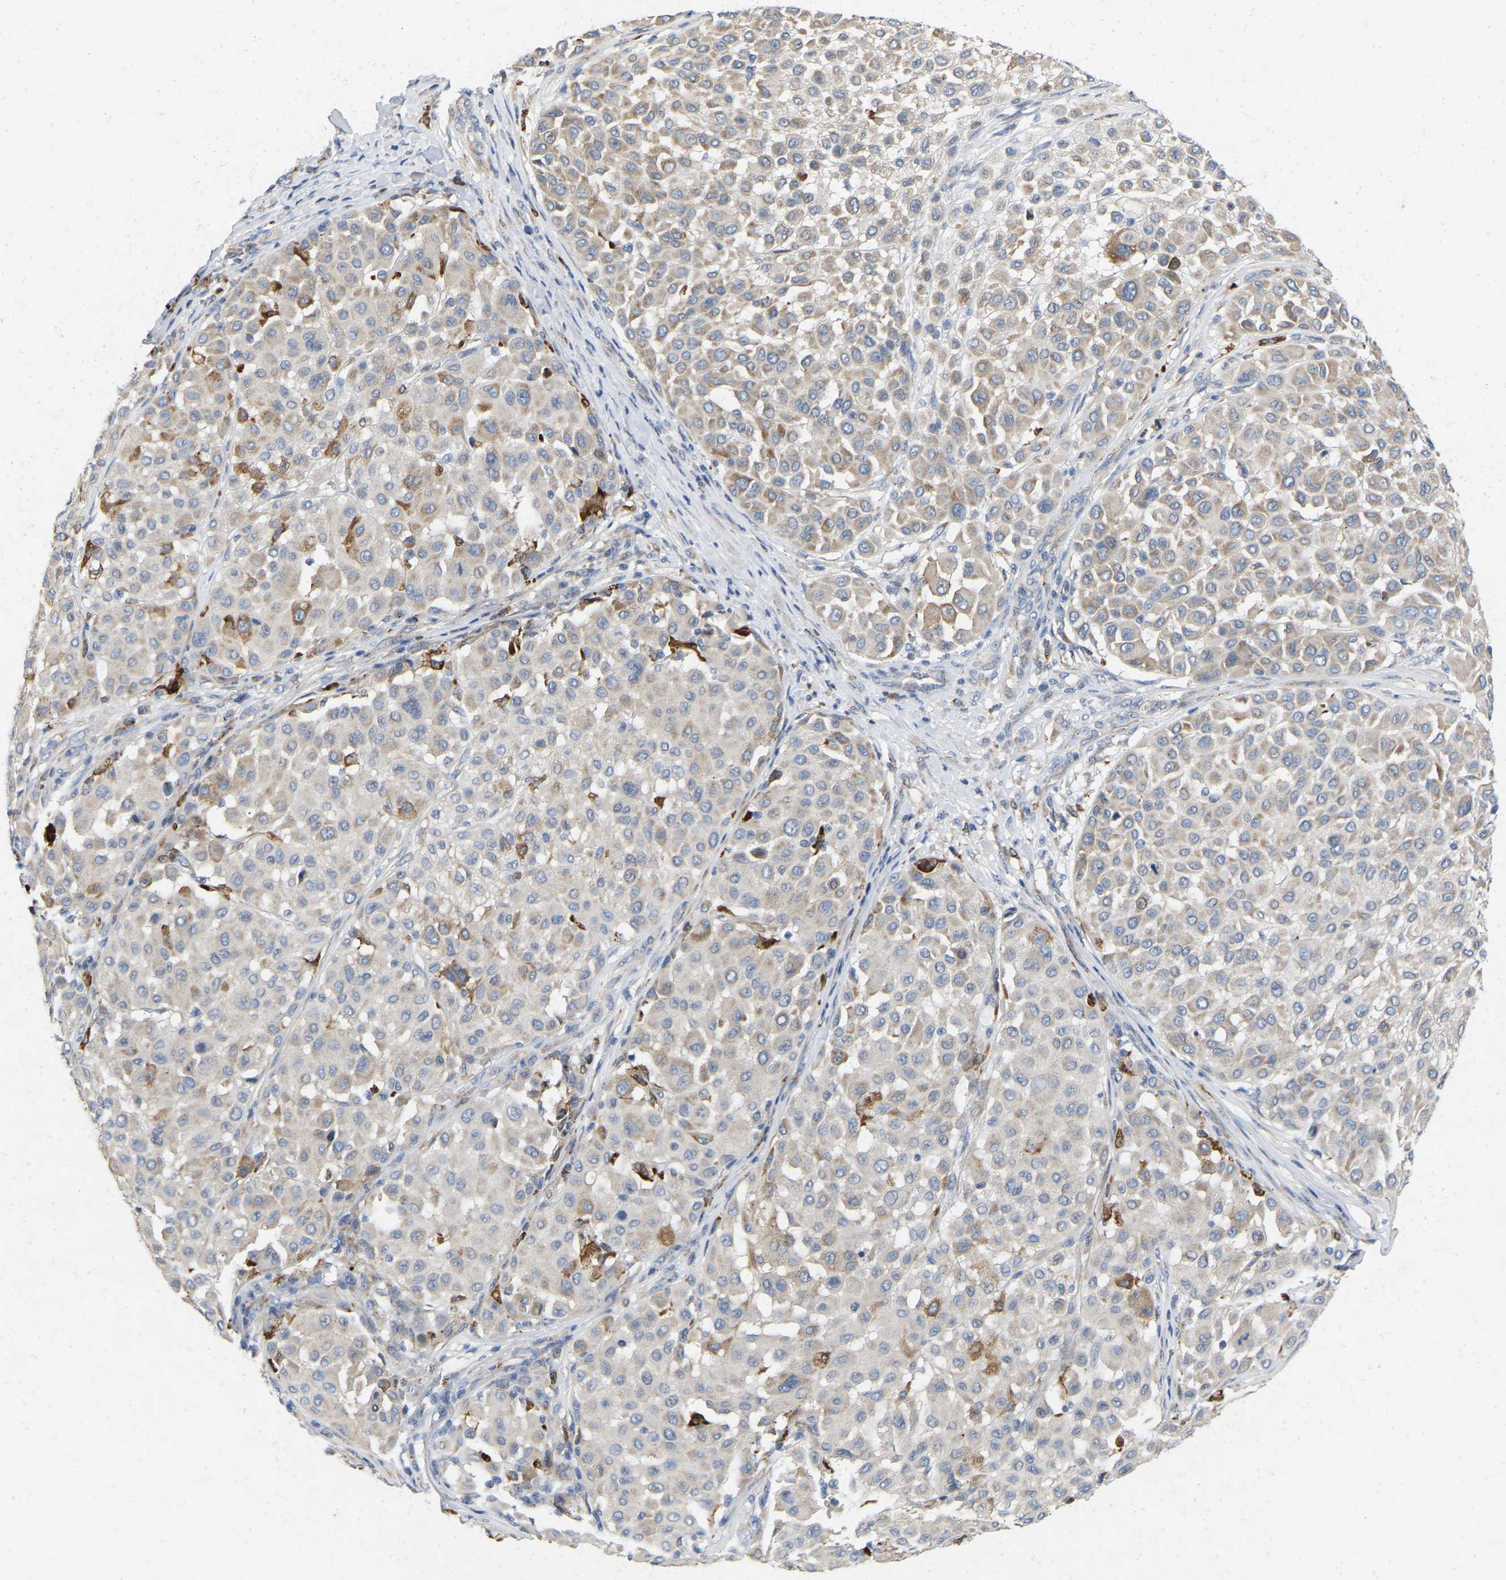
{"staining": {"intensity": "negative", "quantity": "none", "location": "none"}, "tissue": "melanoma", "cell_type": "Tumor cells", "image_type": "cancer", "snomed": [{"axis": "morphology", "description": "Malignant melanoma, Metastatic site"}, {"axis": "topography", "description": "Soft tissue"}], "caption": "There is no significant staining in tumor cells of melanoma. (DAB (3,3'-diaminobenzidine) IHC visualized using brightfield microscopy, high magnification).", "gene": "RHEB", "patient": {"sex": "male", "age": 41}}